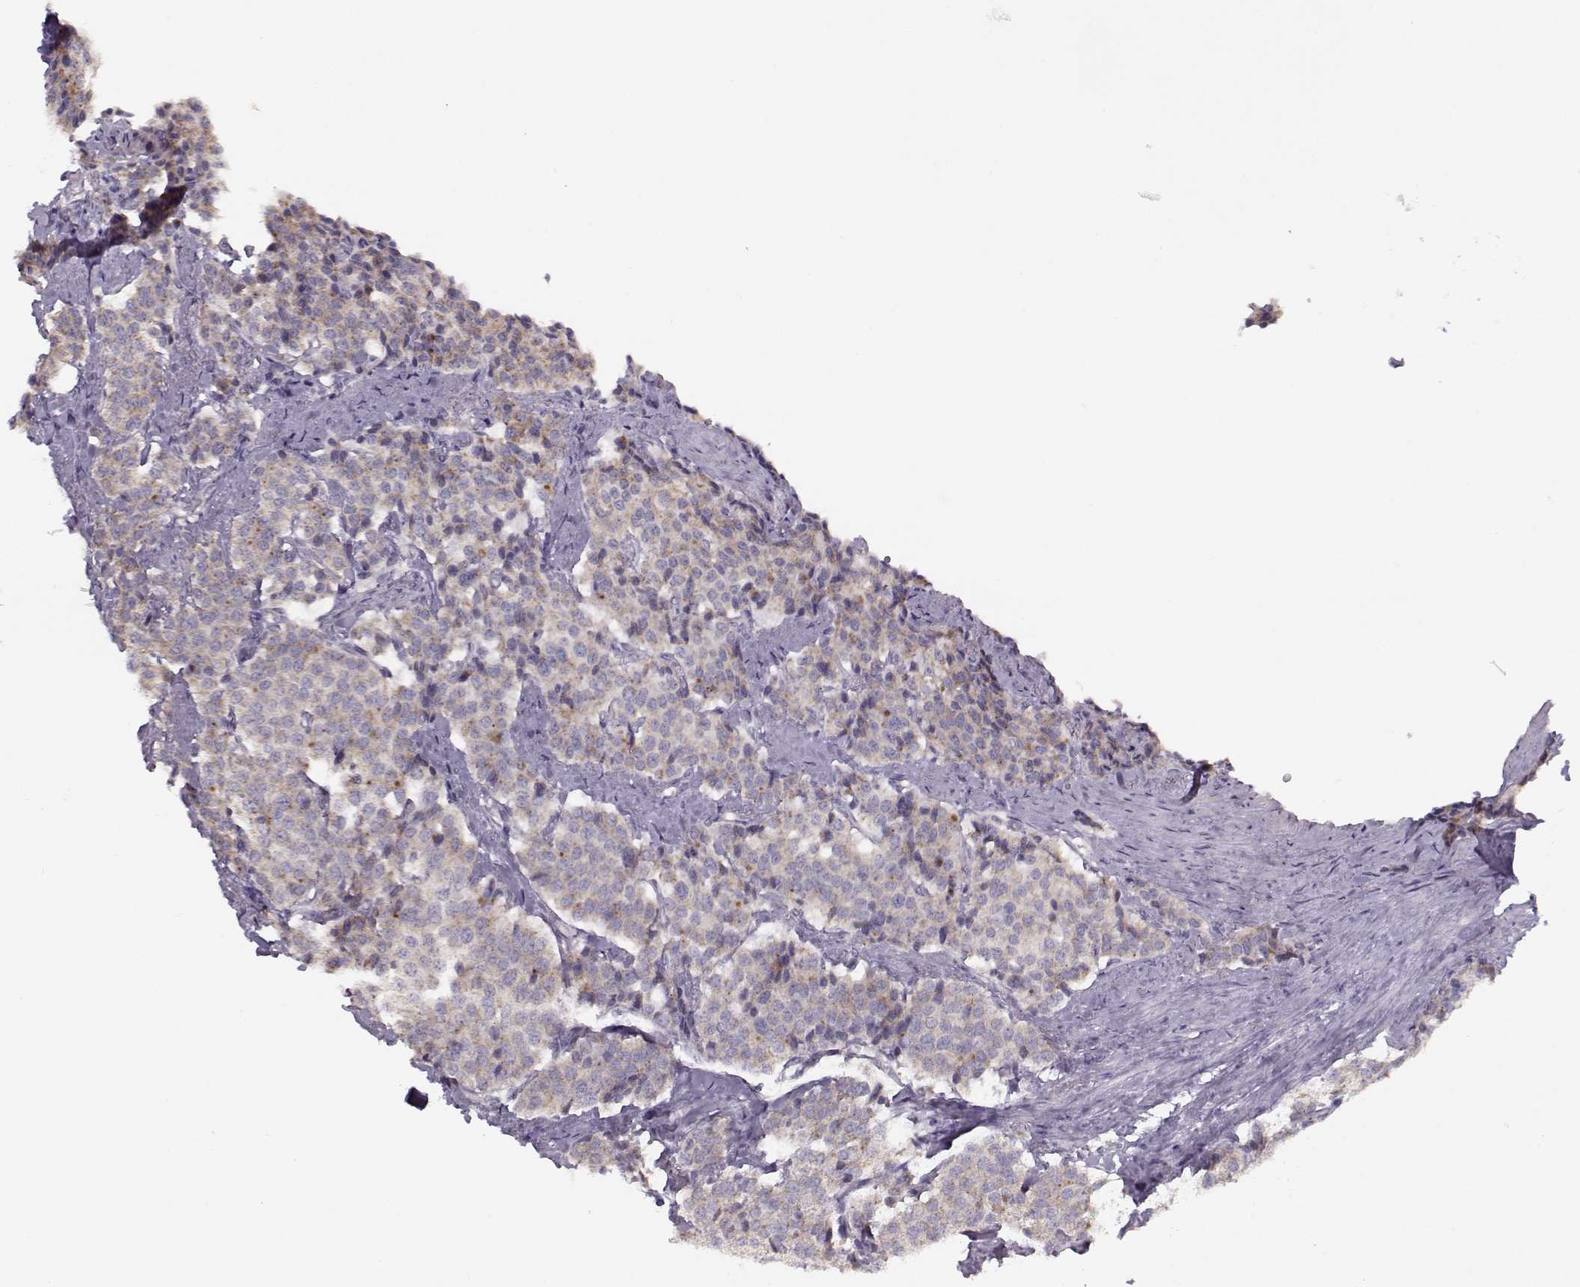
{"staining": {"intensity": "weak", "quantity": "<25%", "location": "cytoplasmic/membranous"}, "tissue": "carcinoid", "cell_type": "Tumor cells", "image_type": "cancer", "snomed": [{"axis": "morphology", "description": "Carcinoid, malignant, NOS"}, {"axis": "topography", "description": "Small intestine"}], "caption": "Tumor cells are negative for brown protein staining in carcinoid (malignant).", "gene": "KLF17", "patient": {"sex": "female", "age": 58}}